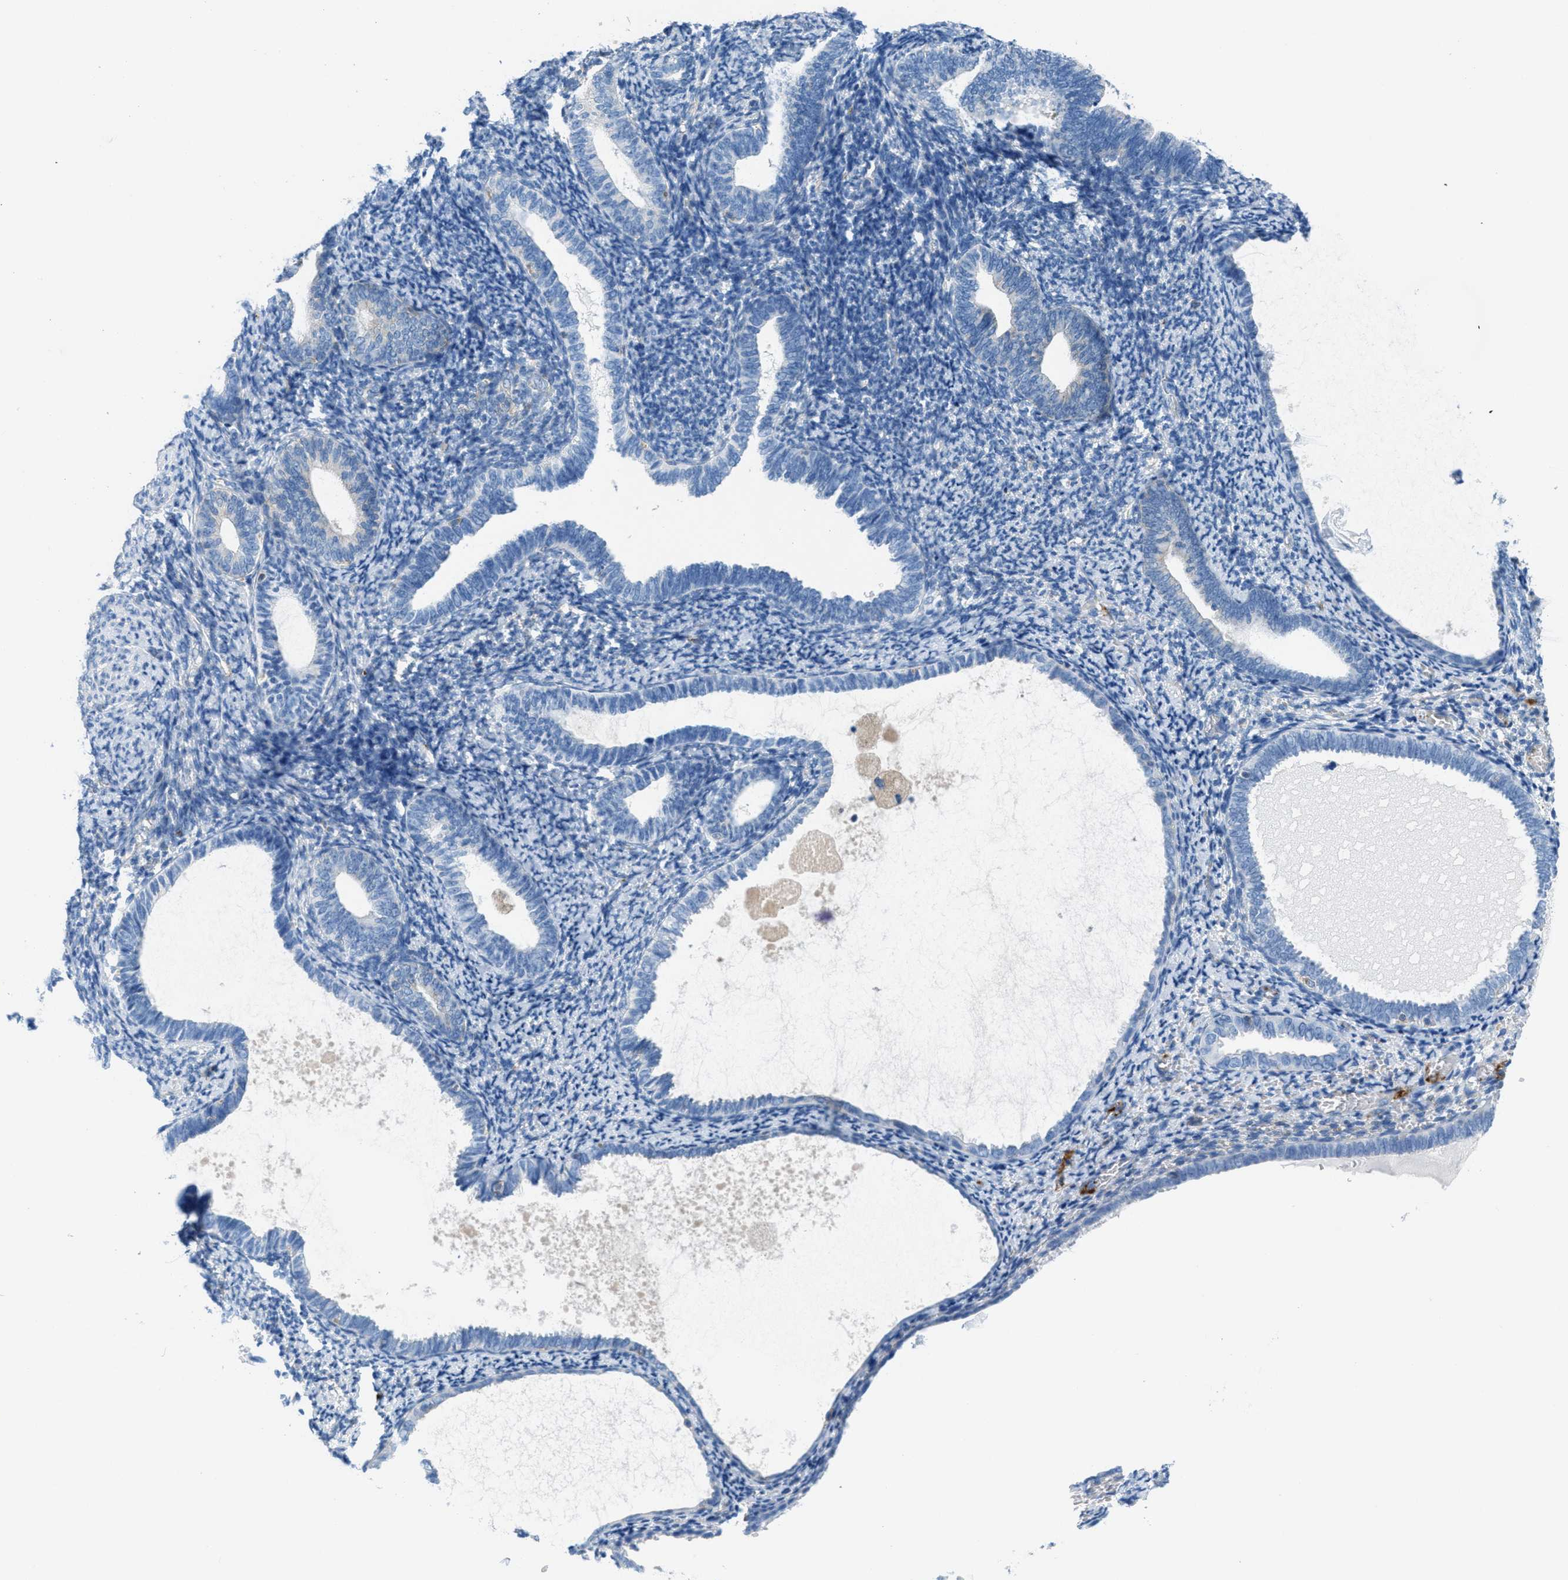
{"staining": {"intensity": "negative", "quantity": "none", "location": "none"}, "tissue": "endometrium", "cell_type": "Cells in endometrial stroma", "image_type": "normal", "snomed": [{"axis": "morphology", "description": "Normal tissue, NOS"}, {"axis": "topography", "description": "Endometrium"}], "caption": "Immunohistochemistry image of benign endometrium stained for a protein (brown), which displays no staining in cells in endometrial stroma. (DAB (3,3'-diaminobenzidine) immunohistochemistry with hematoxylin counter stain).", "gene": "MAPRE2", "patient": {"sex": "female", "age": 66}}